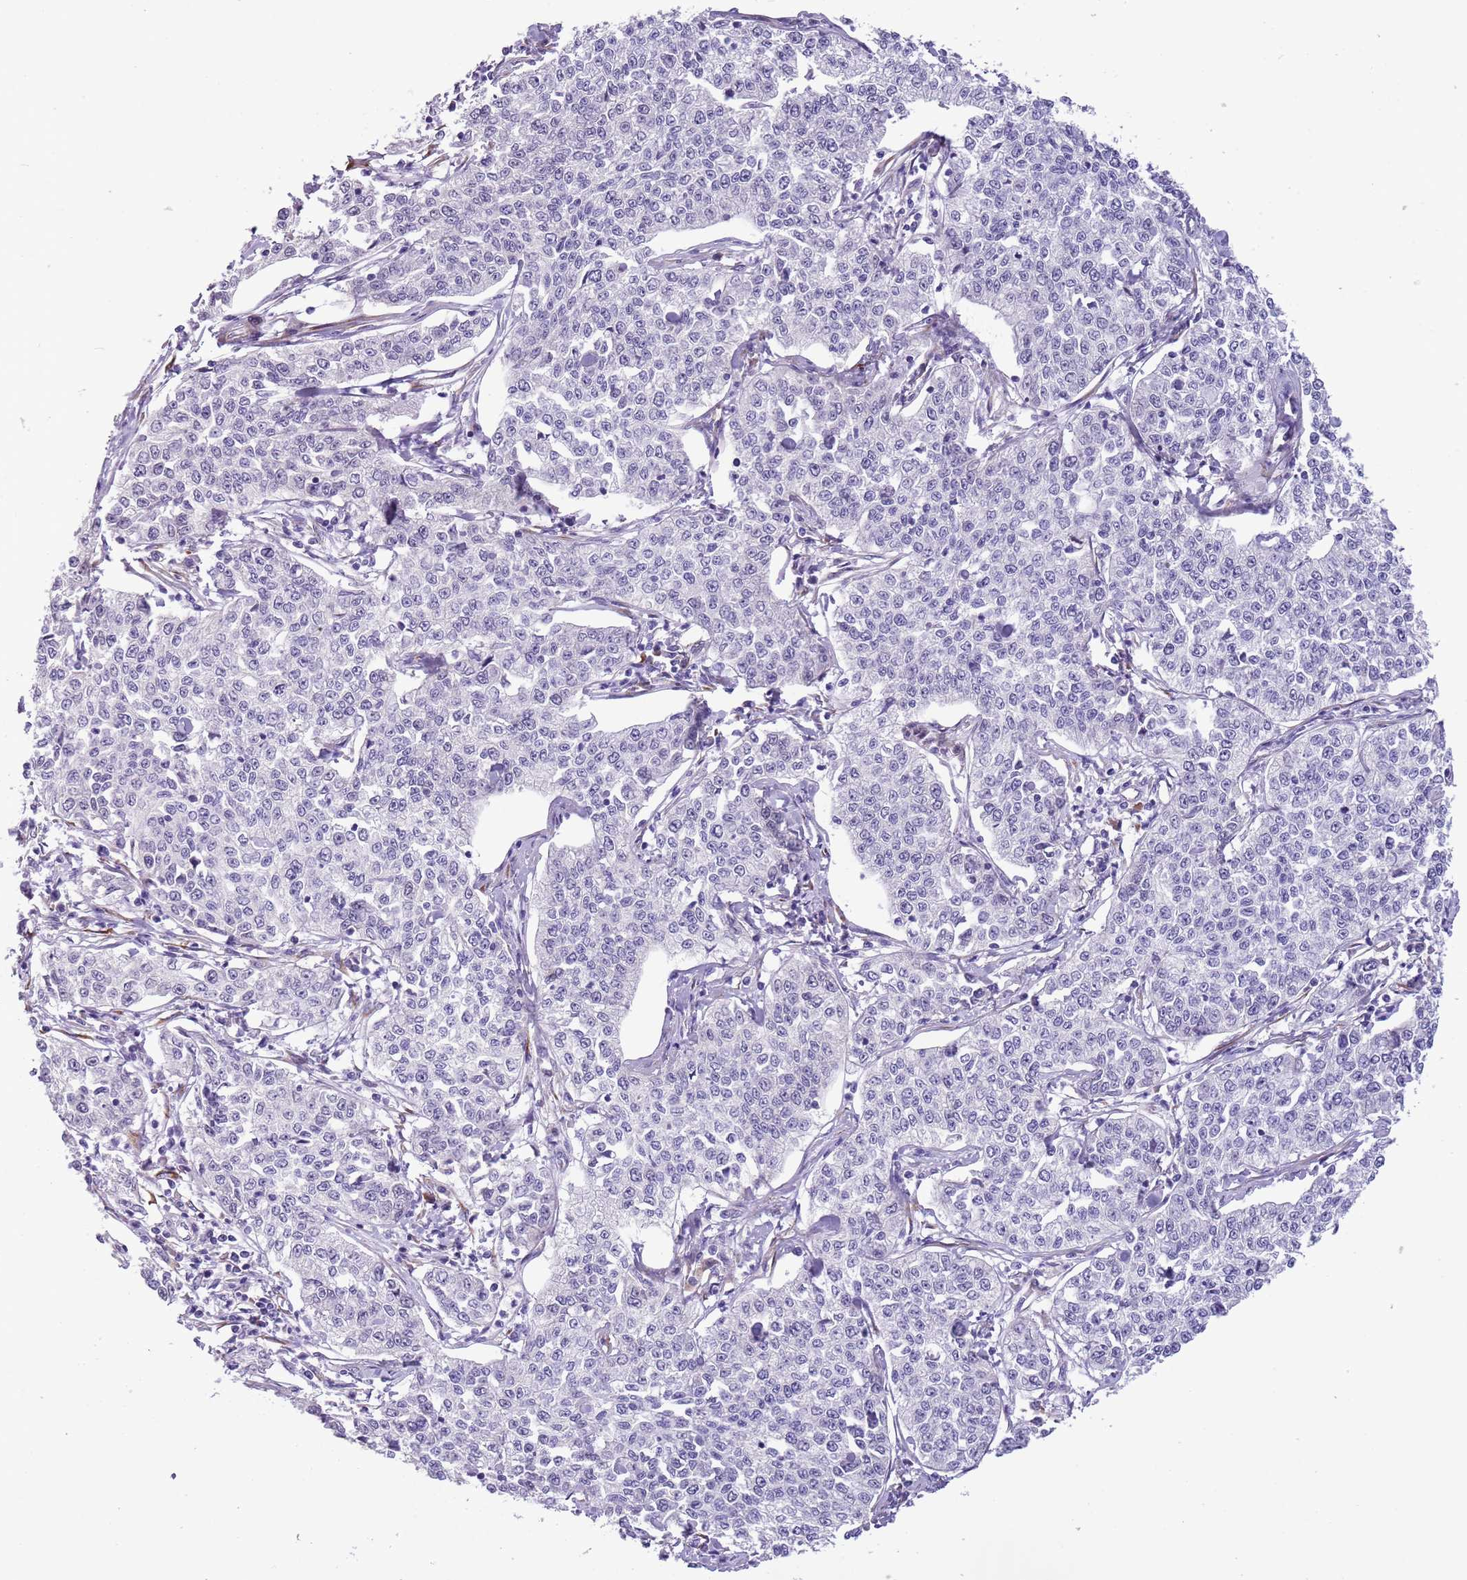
{"staining": {"intensity": "negative", "quantity": "none", "location": "none"}, "tissue": "cervical cancer", "cell_type": "Tumor cells", "image_type": "cancer", "snomed": [{"axis": "morphology", "description": "Squamous cell carcinoma, NOS"}, {"axis": "topography", "description": "Cervix"}], "caption": "This is a histopathology image of IHC staining of cervical cancer (squamous cell carcinoma), which shows no expression in tumor cells. (Immunohistochemistry (ihc), brightfield microscopy, high magnification).", "gene": "MRPL32", "patient": {"sex": "female", "age": 35}}